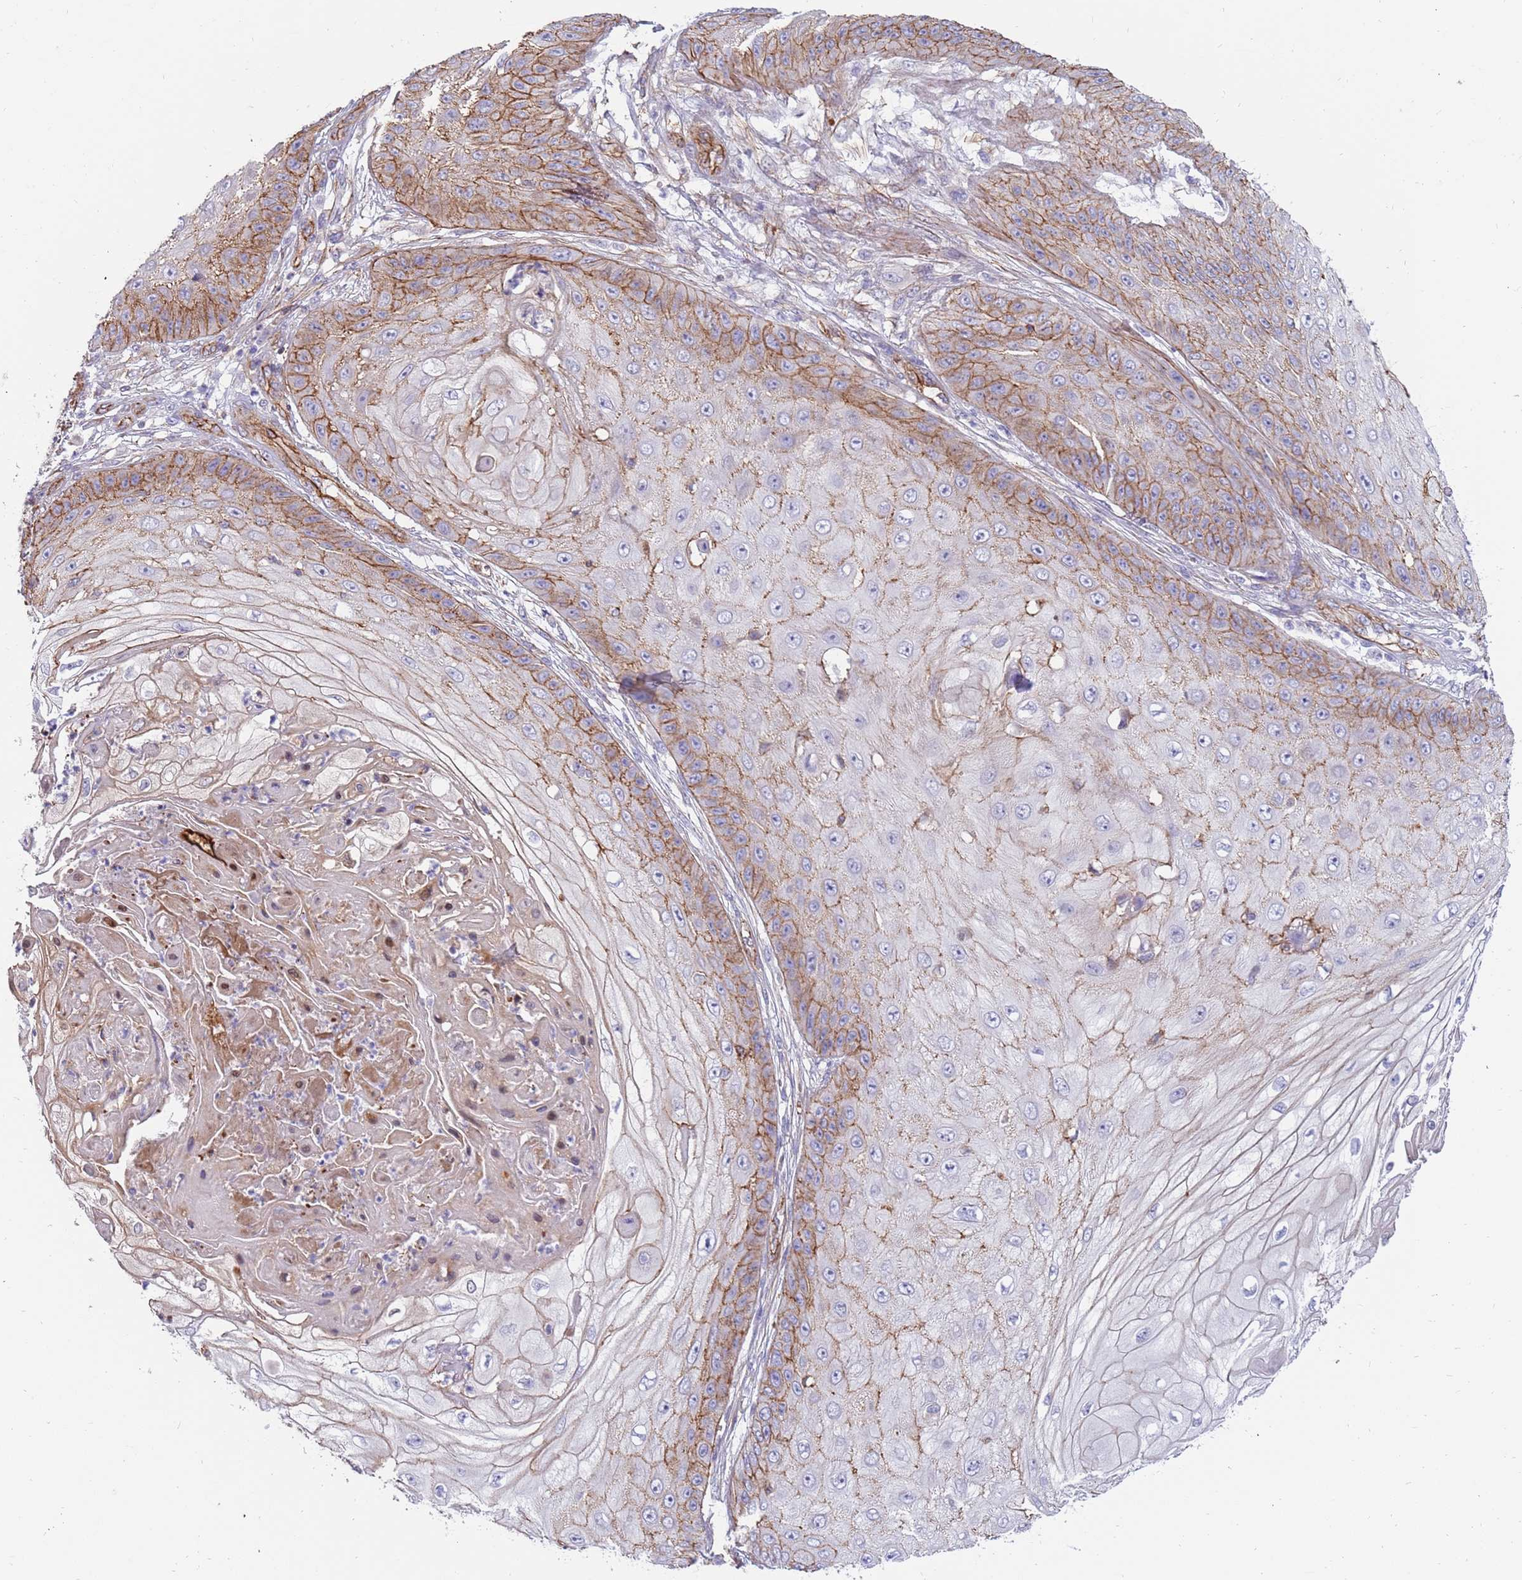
{"staining": {"intensity": "moderate", "quantity": "25%-75%", "location": "cytoplasmic/membranous"}, "tissue": "skin cancer", "cell_type": "Tumor cells", "image_type": "cancer", "snomed": [{"axis": "morphology", "description": "Squamous cell carcinoma, NOS"}, {"axis": "topography", "description": "Skin"}], "caption": "An image showing moderate cytoplasmic/membranous positivity in about 25%-75% of tumor cells in skin cancer (squamous cell carcinoma), as visualized by brown immunohistochemical staining.", "gene": "GFRAL", "patient": {"sex": "male", "age": 70}}